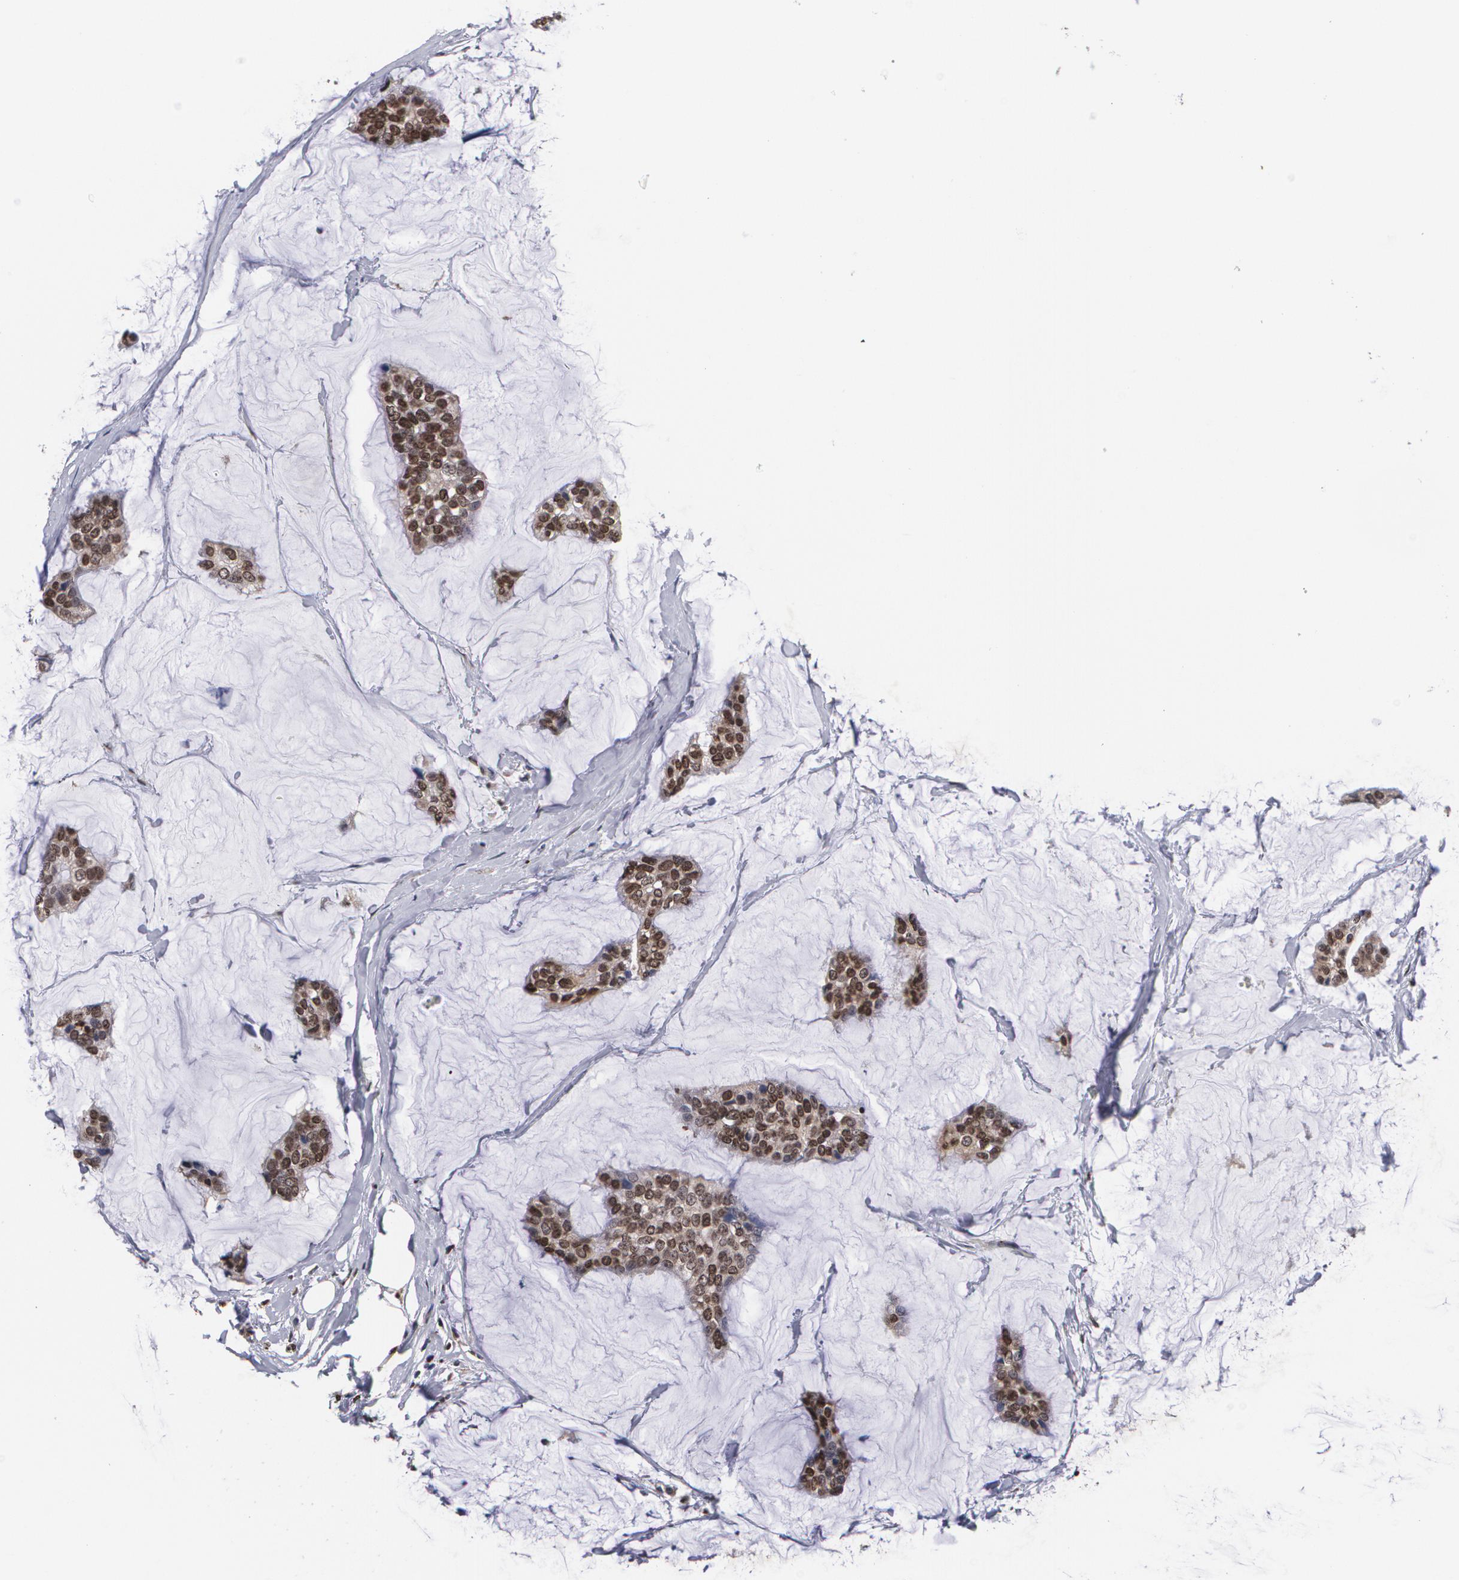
{"staining": {"intensity": "moderate", "quantity": ">75%", "location": "cytoplasmic/membranous,nuclear"}, "tissue": "breast cancer", "cell_type": "Tumor cells", "image_type": "cancer", "snomed": [{"axis": "morphology", "description": "Duct carcinoma"}, {"axis": "topography", "description": "Breast"}], "caption": "Approximately >75% of tumor cells in breast invasive ductal carcinoma demonstrate moderate cytoplasmic/membranous and nuclear protein positivity as visualized by brown immunohistochemical staining.", "gene": "MVP", "patient": {"sex": "female", "age": 93}}